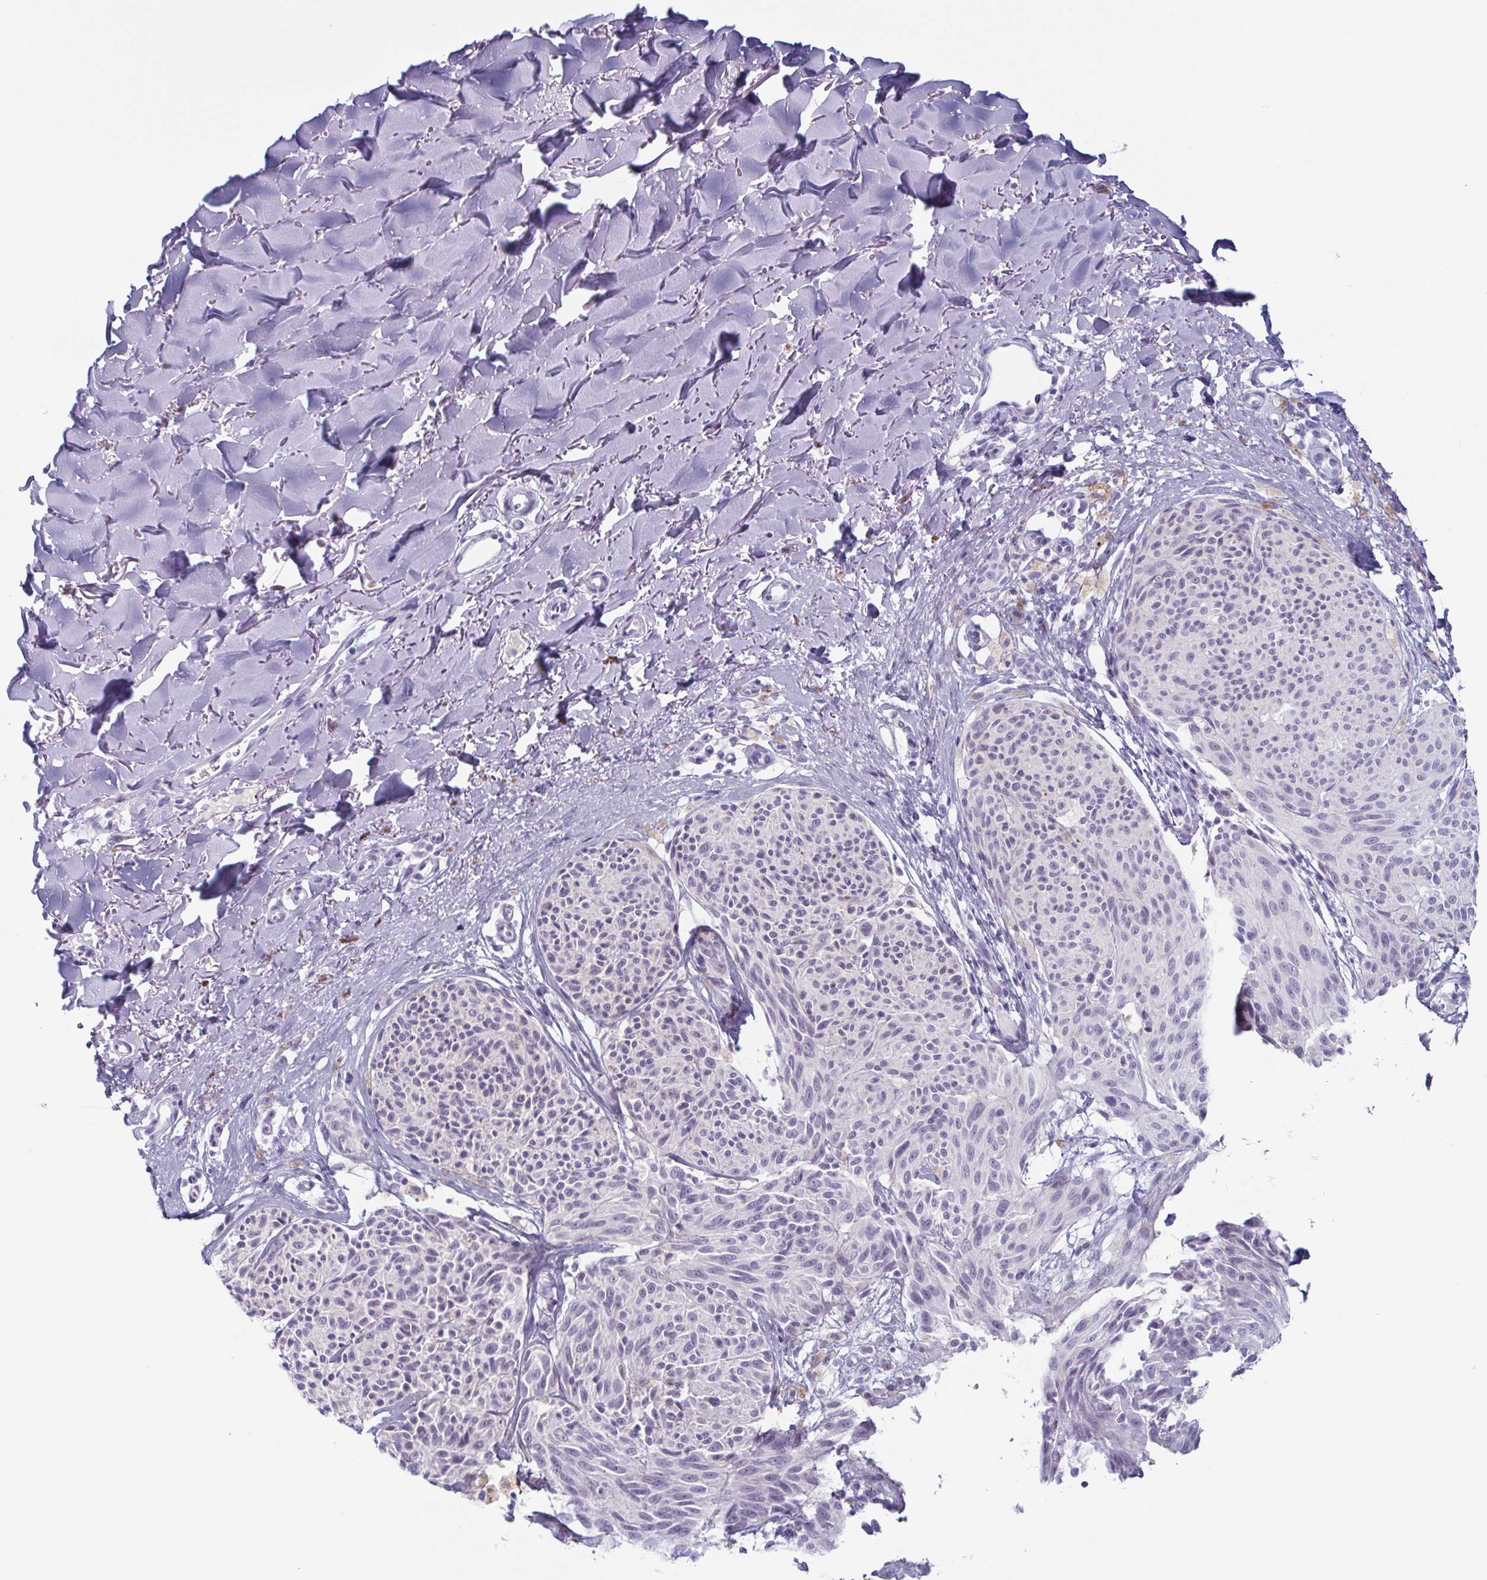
{"staining": {"intensity": "negative", "quantity": "none", "location": "none"}, "tissue": "melanoma", "cell_type": "Tumor cells", "image_type": "cancer", "snomed": [{"axis": "morphology", "description": "Malignant melanoma, NOS"}, {"axis": "topography", "description": "Skin"}], "caption": "Immunohistochemistry (IHC) histopathology image of human malignant melanoma stained for a protein (brown), which shows no positivity in tumor cells. (Immunohistochemistry (IHC), brightfield microscopy, high magnification).", "gene": "ENKUR", "patient": {"sex": "female", "age": 87}}